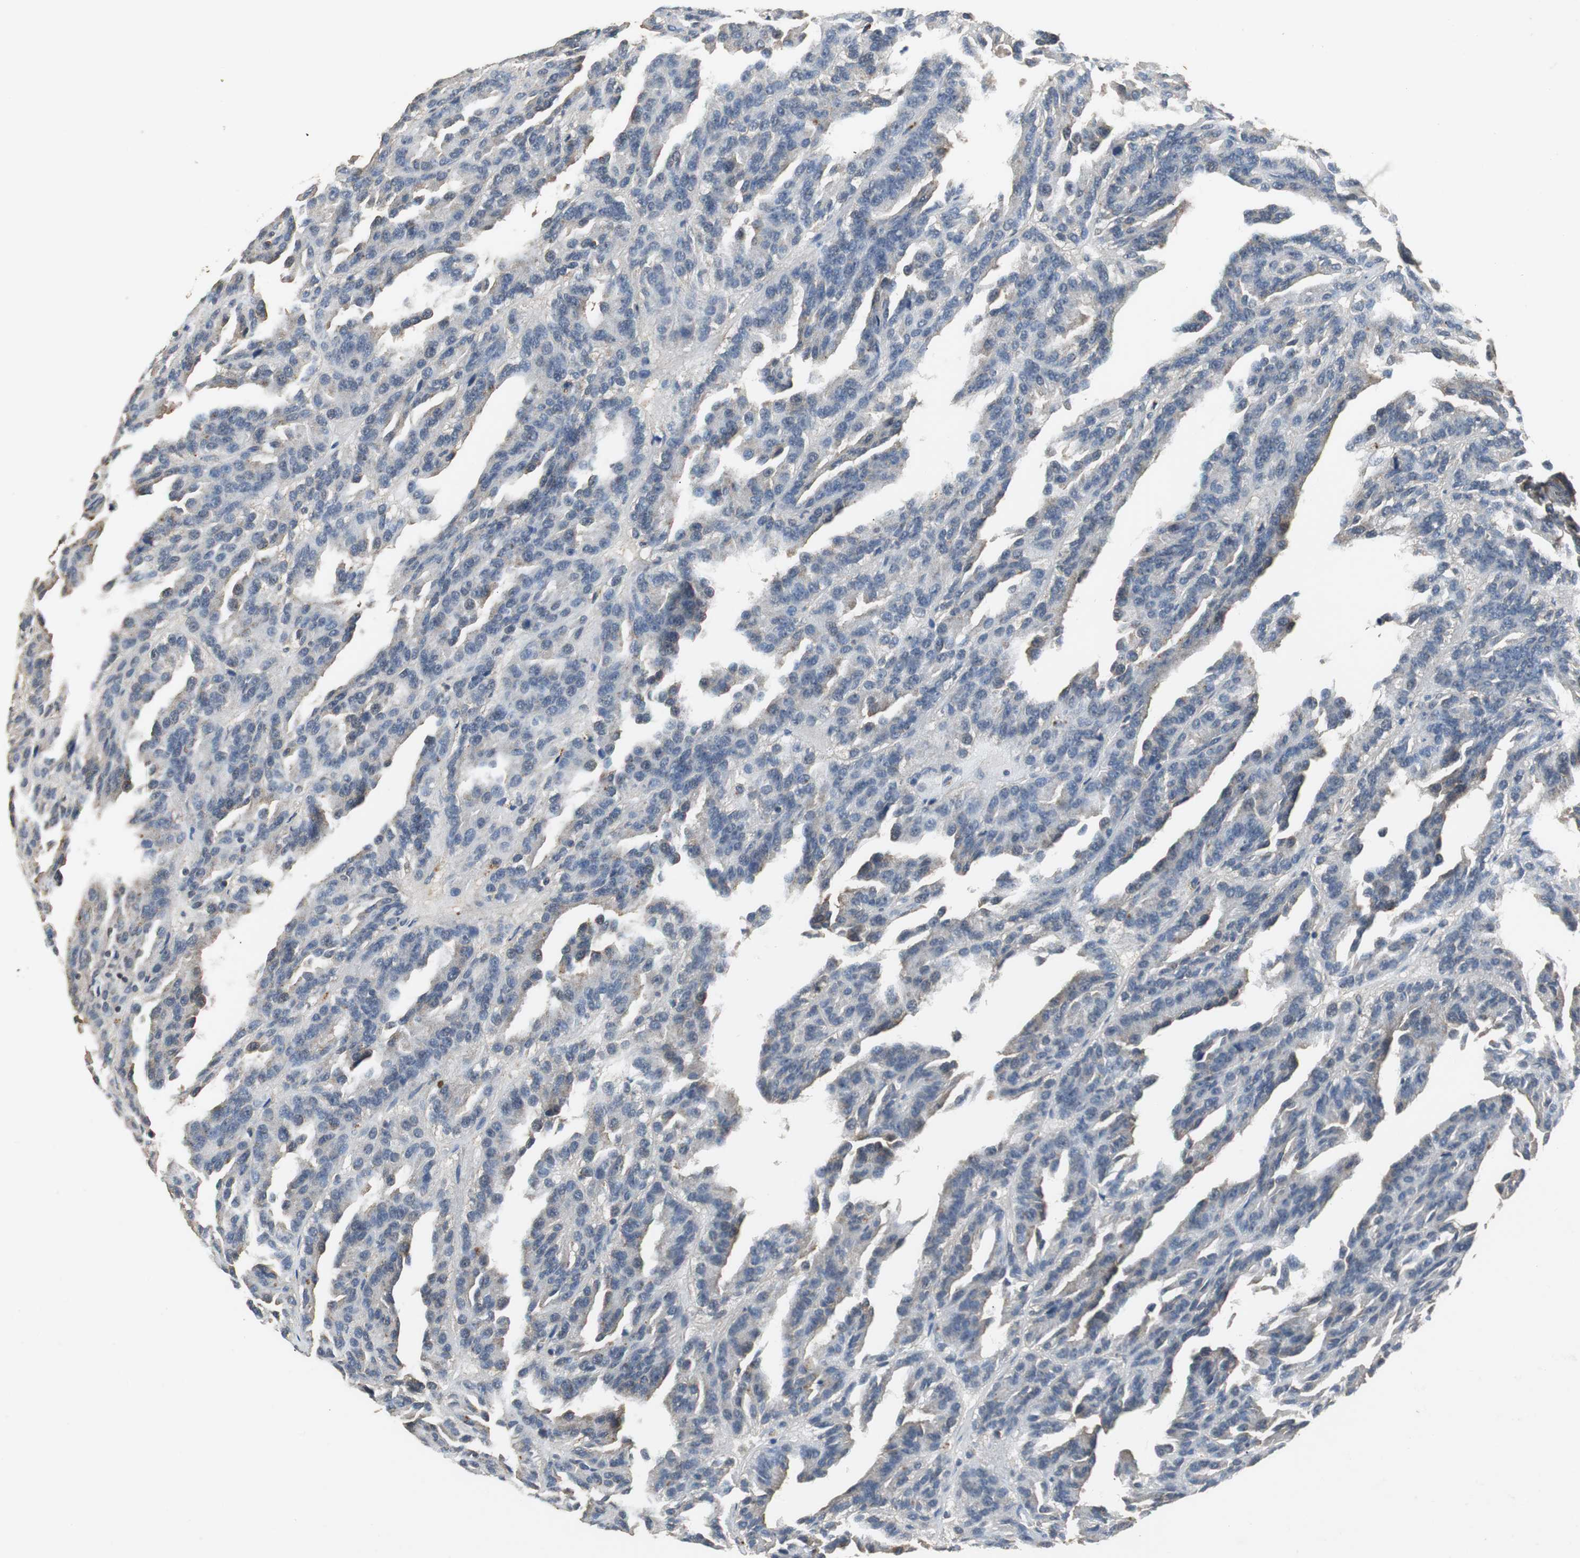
{"staining": {"intensity": "weak", "quantity": "25%-75%", "location": "cytoplasmic/membranous"}, "tissue": "renal cancer", "cell_type": "Tumor cells", "image_type": "cancer", "snomed": [{"axis": "morphology", "description": "Adenocarcinoma, NOS"}, {"axis": "topography", "description": "Kidney"}], "caption": "Renal adenocarcinoma tissue exhibits weak cytoplasmic/membranous positivity in about 25%-75% of tumor cells", "gene": "VBP1", "patient": {"sex": "male", "age": 46}}